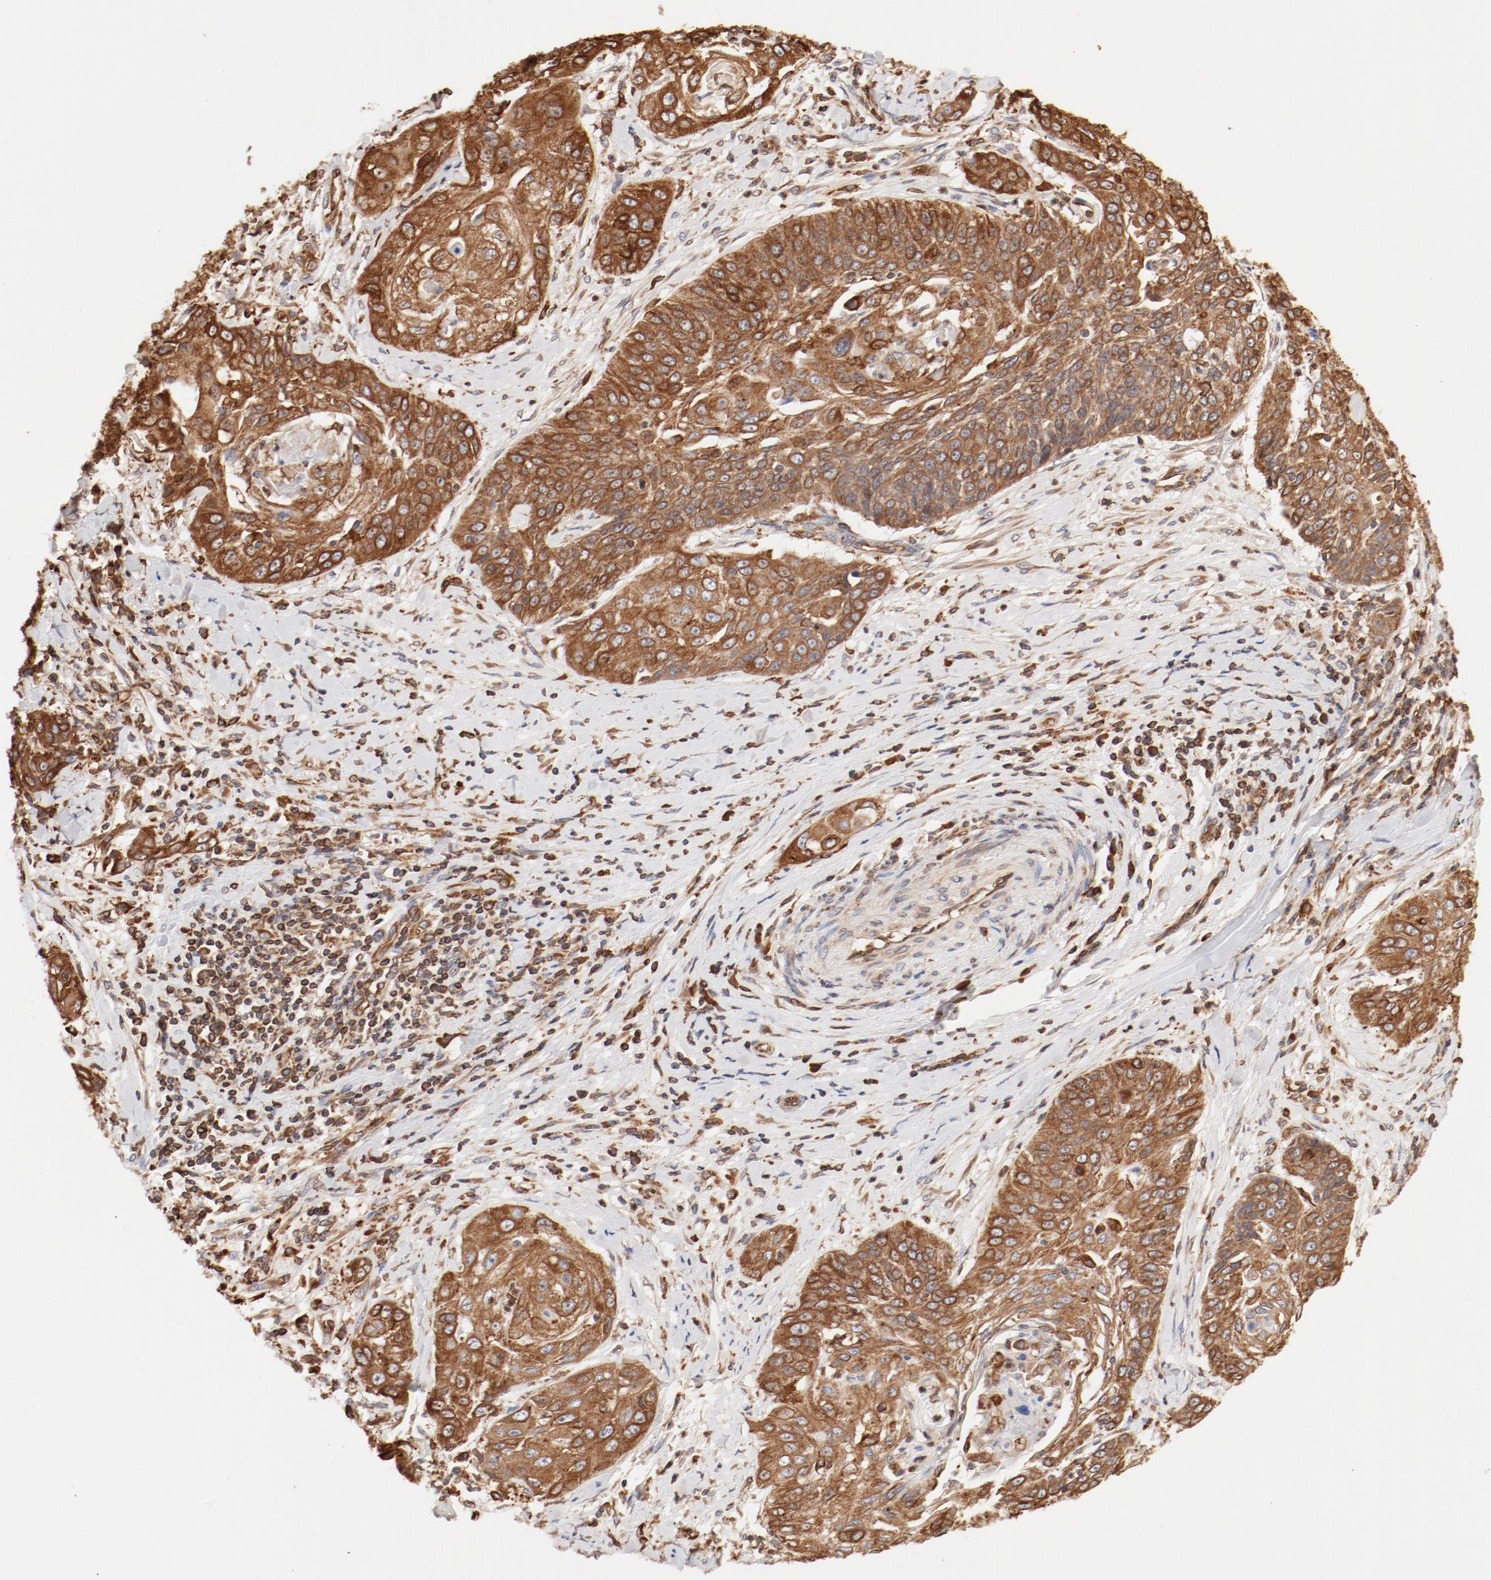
{"staining": {"intensity": "moderate", "quantity": ">75%", "location": "cytoplasmic/membranous"}, "tissue": "cervical cancer", "cell_type": "Tumor cells", "image_type": "cancer", "snomed": [{"axis": "morphology", "description": "Squamous cell carcinoma, NOS"}, {"axis": "topography", "description": "Cervix"}], "caption": "This micrograph displays immunohistochemistry staining of human cervical squamous cell carcinoma, with medium moderate cytoplasmic/membranous staining in about >75% of tumor cells.", "gene": "BCAP31", "patient": {"sex": "female", "age": 64}}